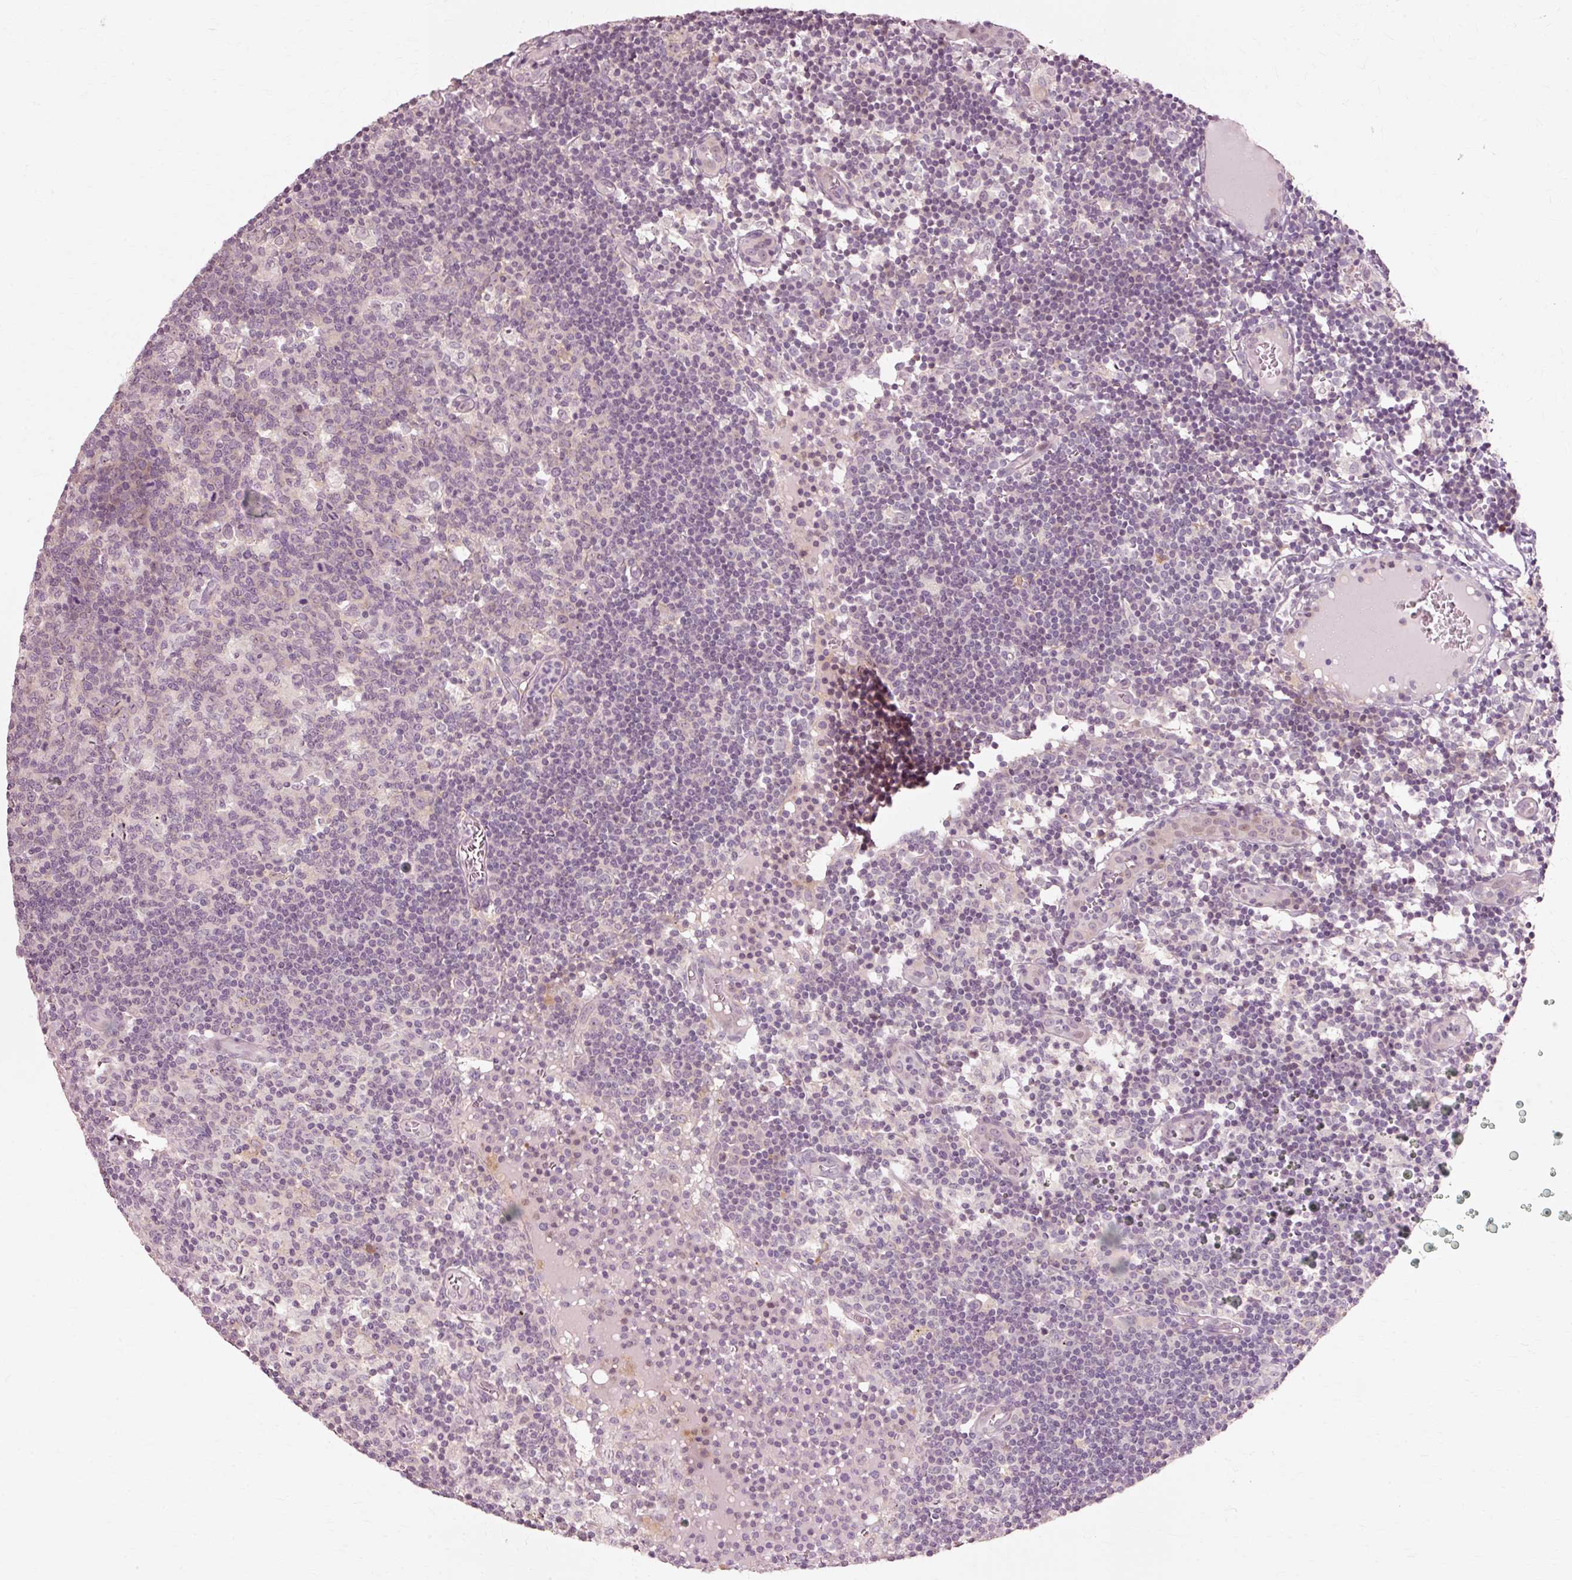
{"staining": {"intensity": "negative", "quantity": "none", "location": "none"}, "tissue": "lymph node", "cell_type": "Germinal center cells", "image_type": "normal", "snomed": [{"axis": "morphology", "description": "Normal tissue, NOS"}, {"axis": "topography", "description": "Lymph node"}], "caption": "IHC histopathology image of benign lymph node stained for a protein (brown), which demonstrates no staining in germinal center cells. The staining was performed using DAB to visualize the protein expression in brown, while the nuclei were stained in blue with hematoxylin (Magnification: 20x).", "gene": "RGPD5", "patient": {"sex": "female", "age": 45}}